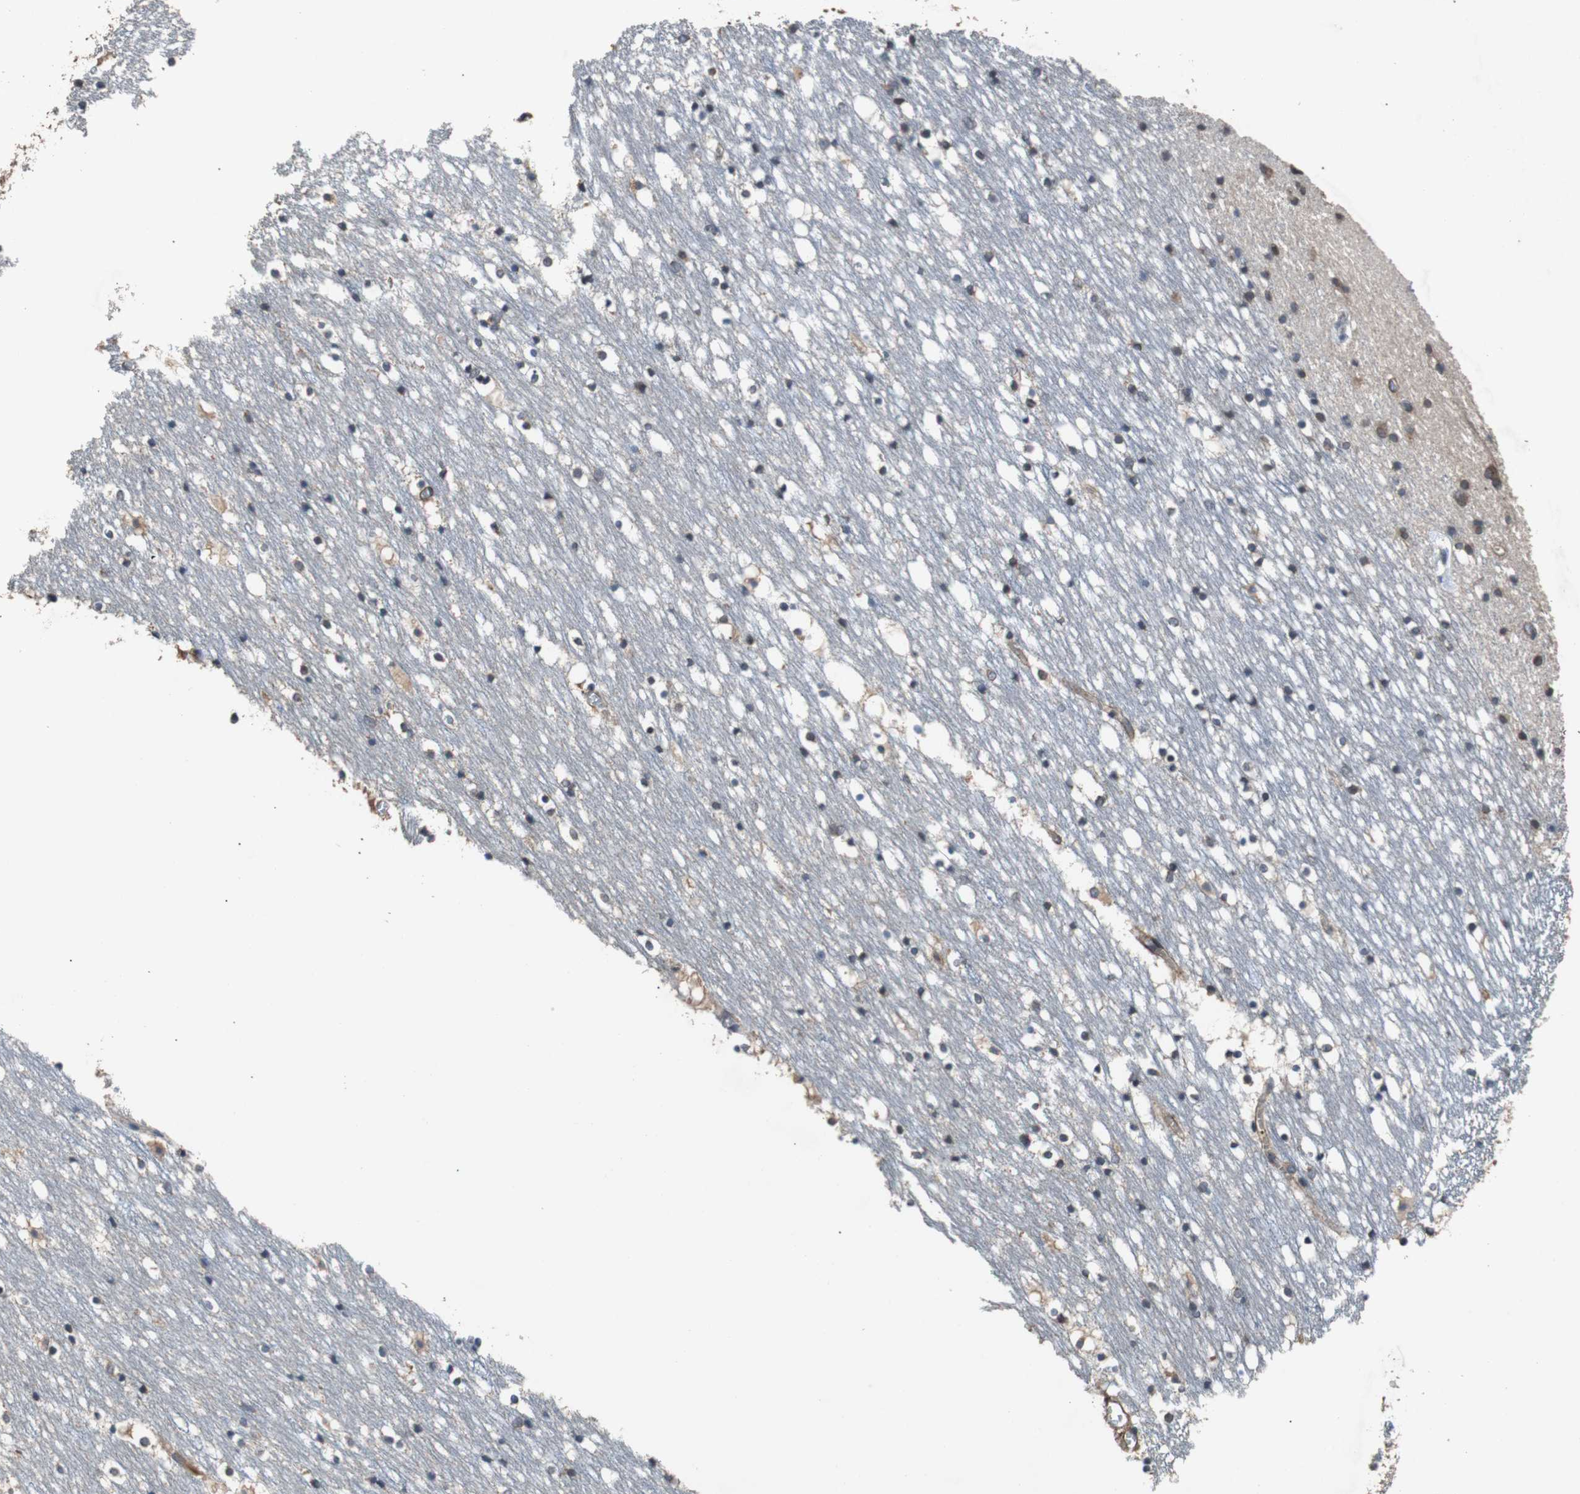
{"staining": {"intensity": "moderate", "quantity": "25%-75%", "location": "cytoplasmic/membranous"}, "tissue": "caudate", "cell_type": "Glial cells", "image_type": "normal", "snomed": [{"axis": "morphology", "description": "Normal tissue, NOS"}, {"axis": "topography", "description": "Lateral ventricle wall"}], "caption": "Immunohistochemistry (IHC) histopathology image of normal human caudate stained for a protein (brown), which exhibits medium levels of moderate cytoplasmic/membranous staining in approximately 25%-75% of glial cells.", "gene": "PITRM1", "patient": {"sex": "male", "age": 45}}